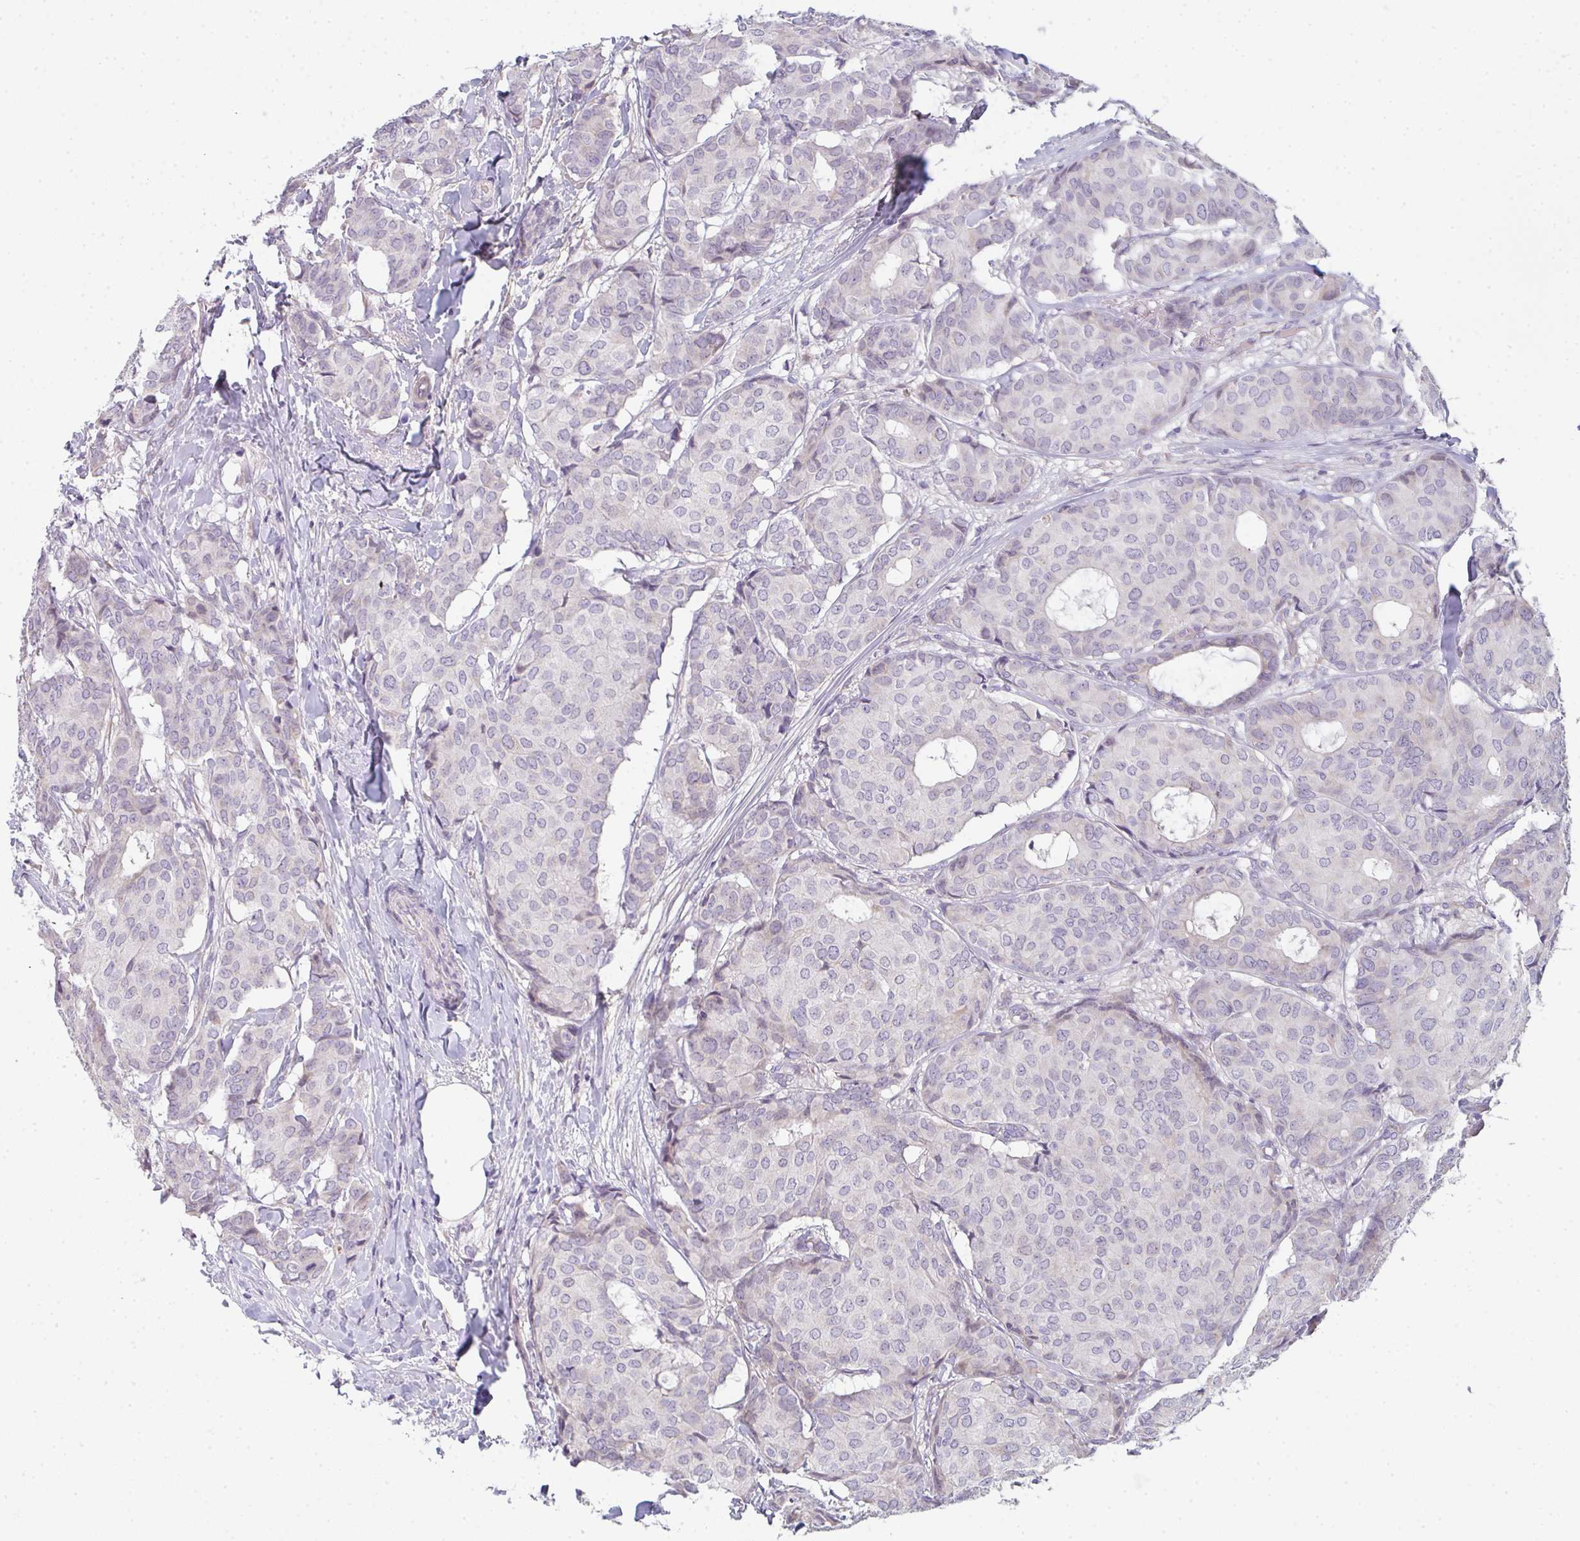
{"staining": {"intensity": "weak", "quantity": "<25%", "location": "cytoplasmic/membranous"}, "tissue": "breast cancer", "cell_type": "Tumor cells", "image_type": "cancer", "snomed": [{"axis": "morphology", "description": "Duct carcinoma"}, {"axis": "topography", "description": "Breast"}], "caption": "High power microscopy image of an immunohistochemistry histopathology image of breast intraductal carcinoma, revealing no significant expression in tumor cells. The staining is performed using DAB brown chromogen with nuclei counter-stained in using hematoxylin.", "gene": "CACNA1S", "patient": {"sex": "female", "age": 75}}